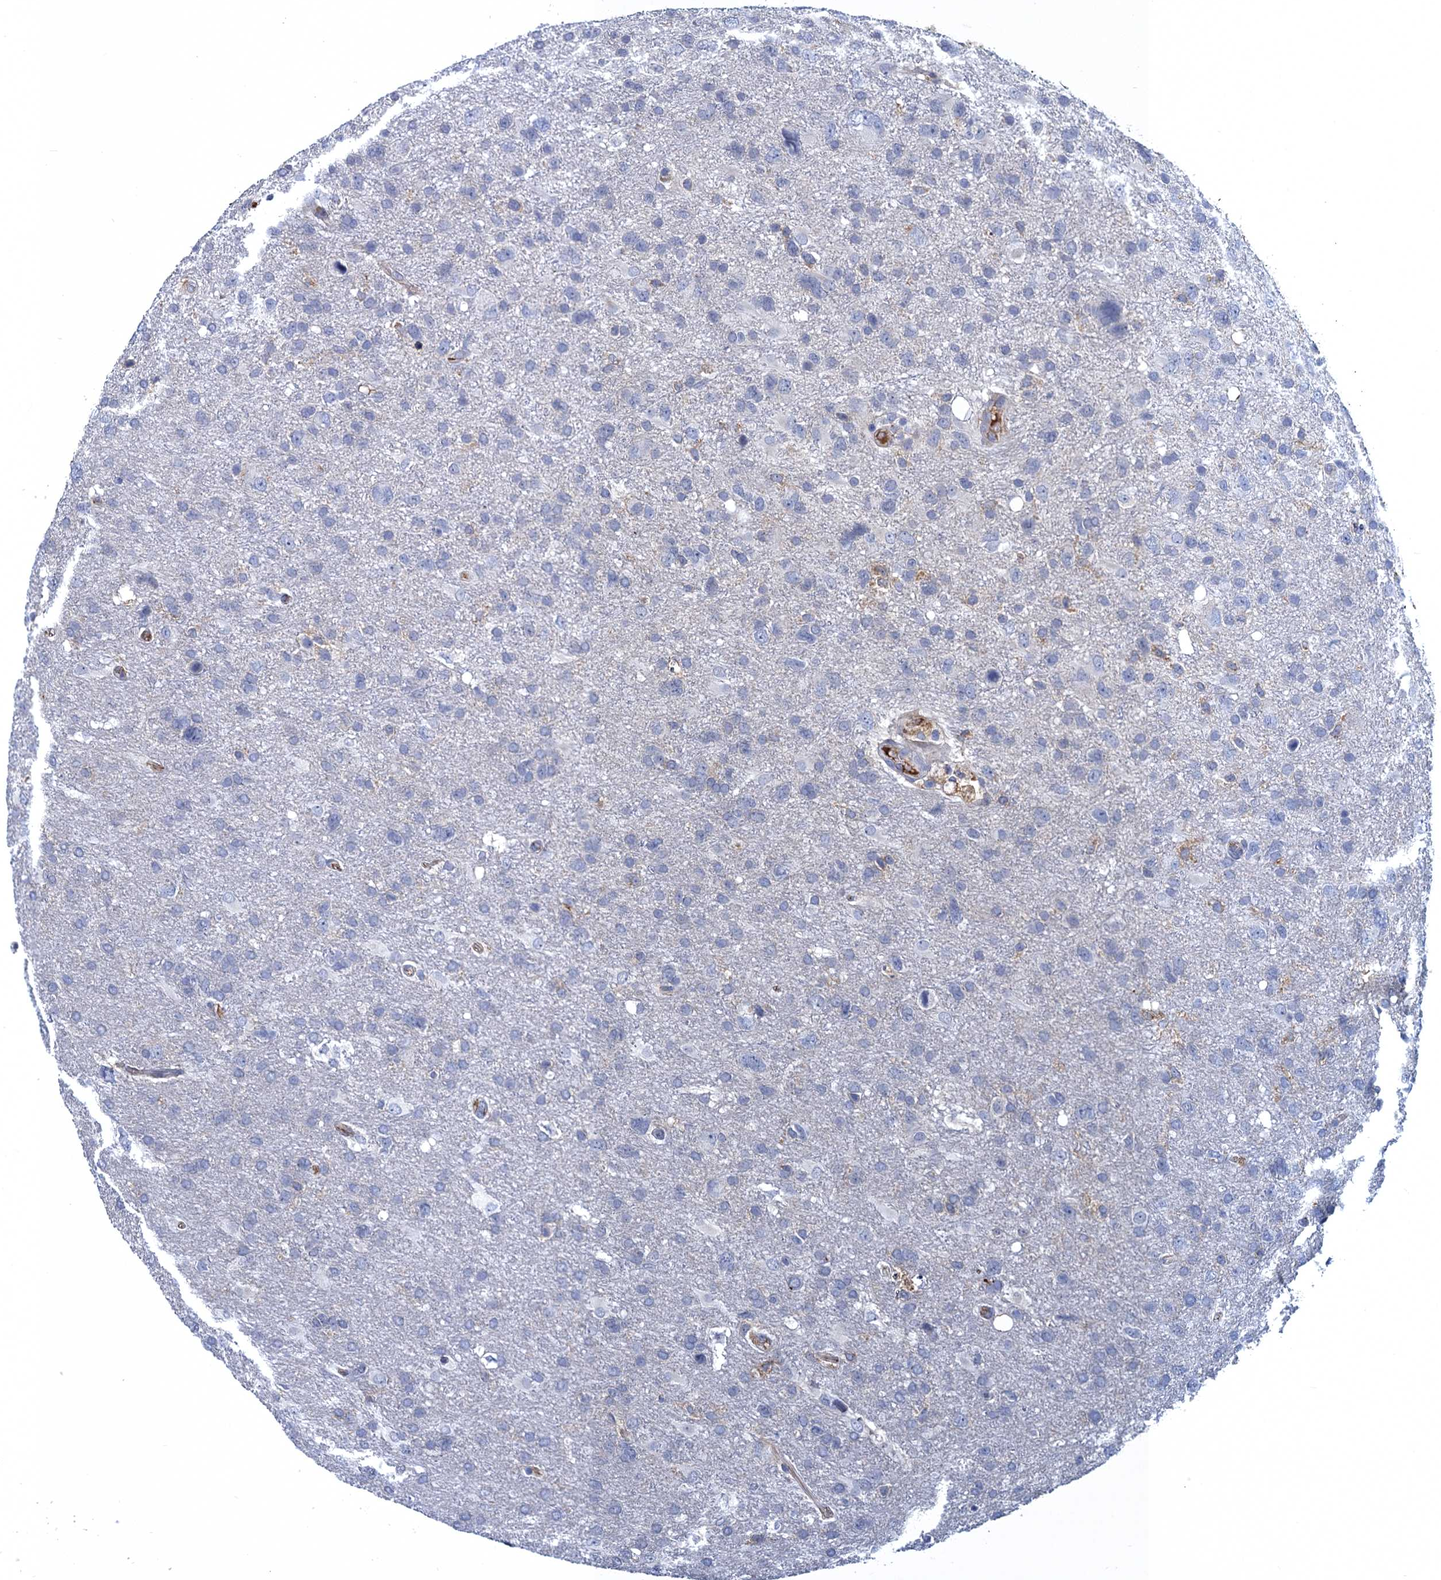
{"staining": {"intensity": "negative", "quantity": "none", "location": "none"}, "tissue": "glioma", "cell_type": "Tumor cells", "image_type": "cancer", "snomed": [{"axis": "morphology", "description": "Glioma, malignant, High grade"}, {"axis": "topography", "description": "Brain"}], "caption": "High power microscopy micrograph of an IHC photomicrograph of glioma, revealing no significant positivity in tumor cells. (Stains: DAB (3,3'-diaminobenzidine) immunohistochemistry with hematoxylin counter stain, Microscopy: brightfield microscopy at high magnification).", "gene": "DNHD1", "patient": {"sex": "male", "age": 61}}